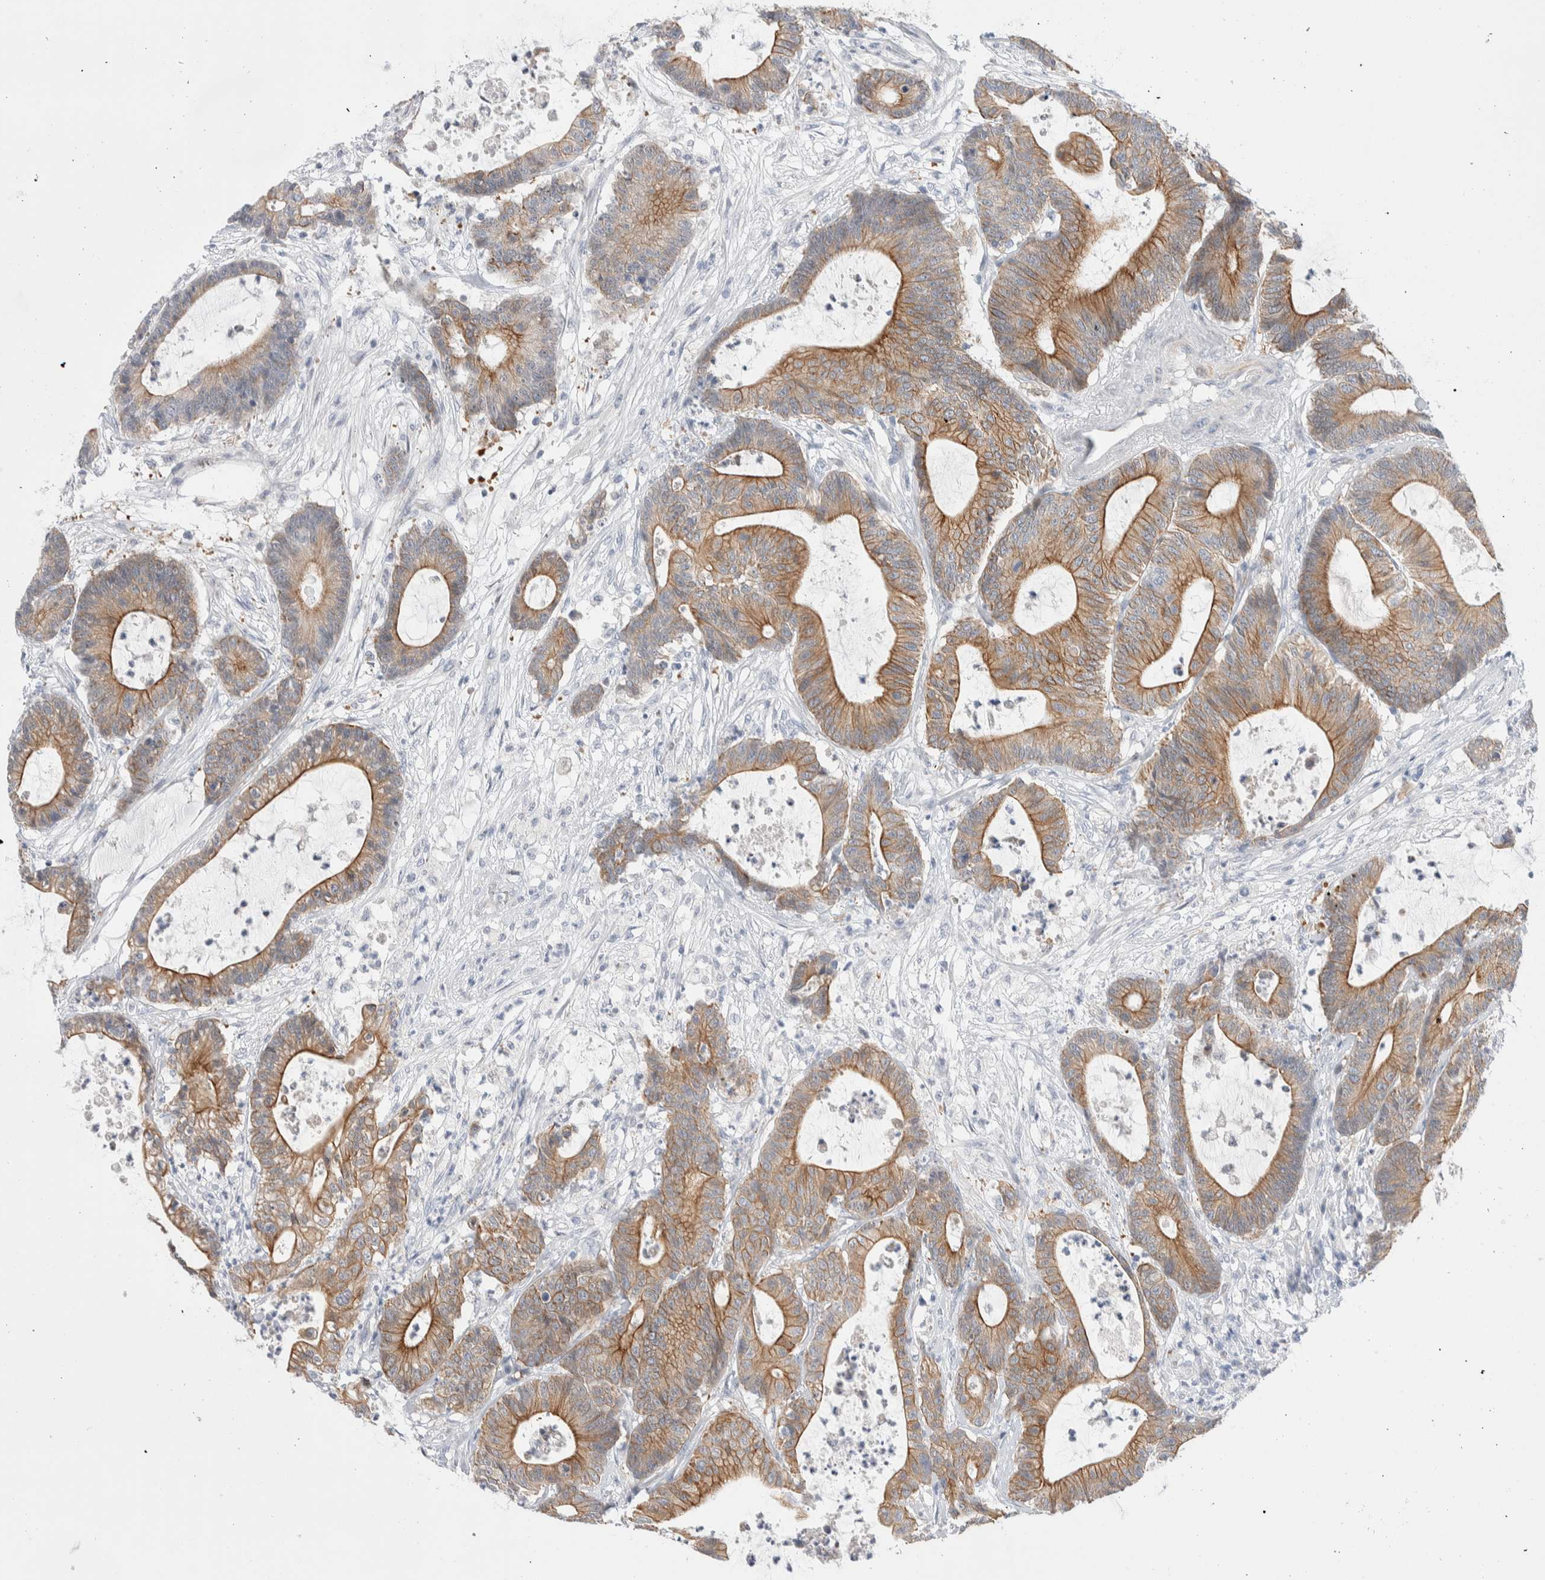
{"staining": {"intensity": "moderate", "quantity": ">75%", "location": "cytoplasmic/membranous"}, "tissue": "colorectal cancer", "cell_type": "Tumor cells", "image_type": "cancer", "snomed": [{"axis": "morphology", "description": "Adenocarcinoma, NOS"}, {"axis": "topography", "description": "Colon"}], "caption": "Adenocarcinoma (colorectal) tissue shows moderate cytoplasmic/membranous staining in approximately >75% of tumor cells, visualized by immunohistochemistry.", "gene": "C1orf112", "patient": {"sex": "female", "age": 84}}